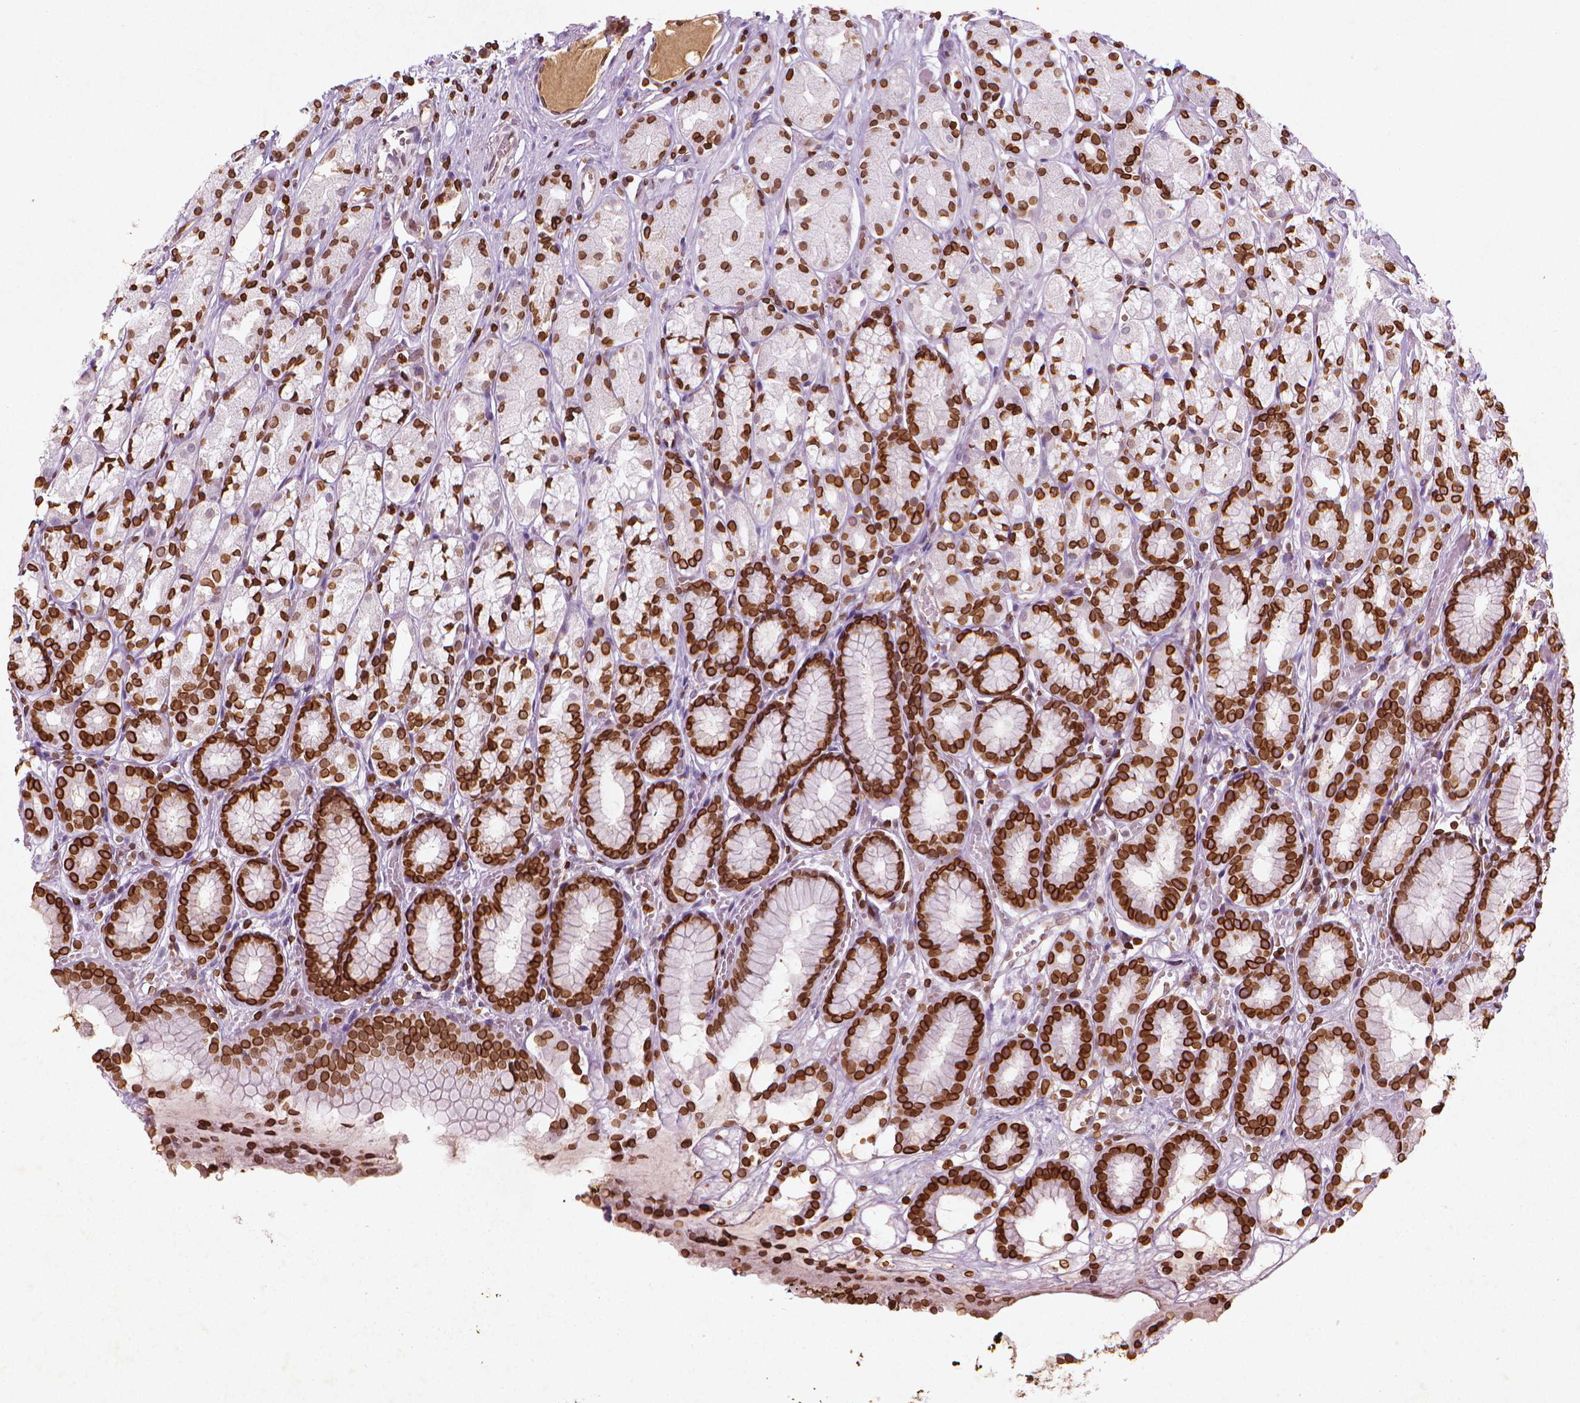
{"staining": {"intensity": "strong", "quantity": "25%-75%", "location": "cytoplasmic/membranous,nuclear"}, "tissue": "stomach", "cell_type": "Glandular cells", "image_type": "normal", "snomed": [{"axis": "morphology", "description": "Normal tissue, NOS"}, {"axis": "topography", "description": "Stomach"}], "caption": "Immunohistochemistry of unremarkable human stomach exhibits high levels of strong cytoplasmic/membranous,nuclear positivity in about 25%-75% of glandular cells. (Brightfield microscopy of DAB IHC at high magnification).", "gene": "LMNB1", "patient": {"sex": "male", "age": 70}}